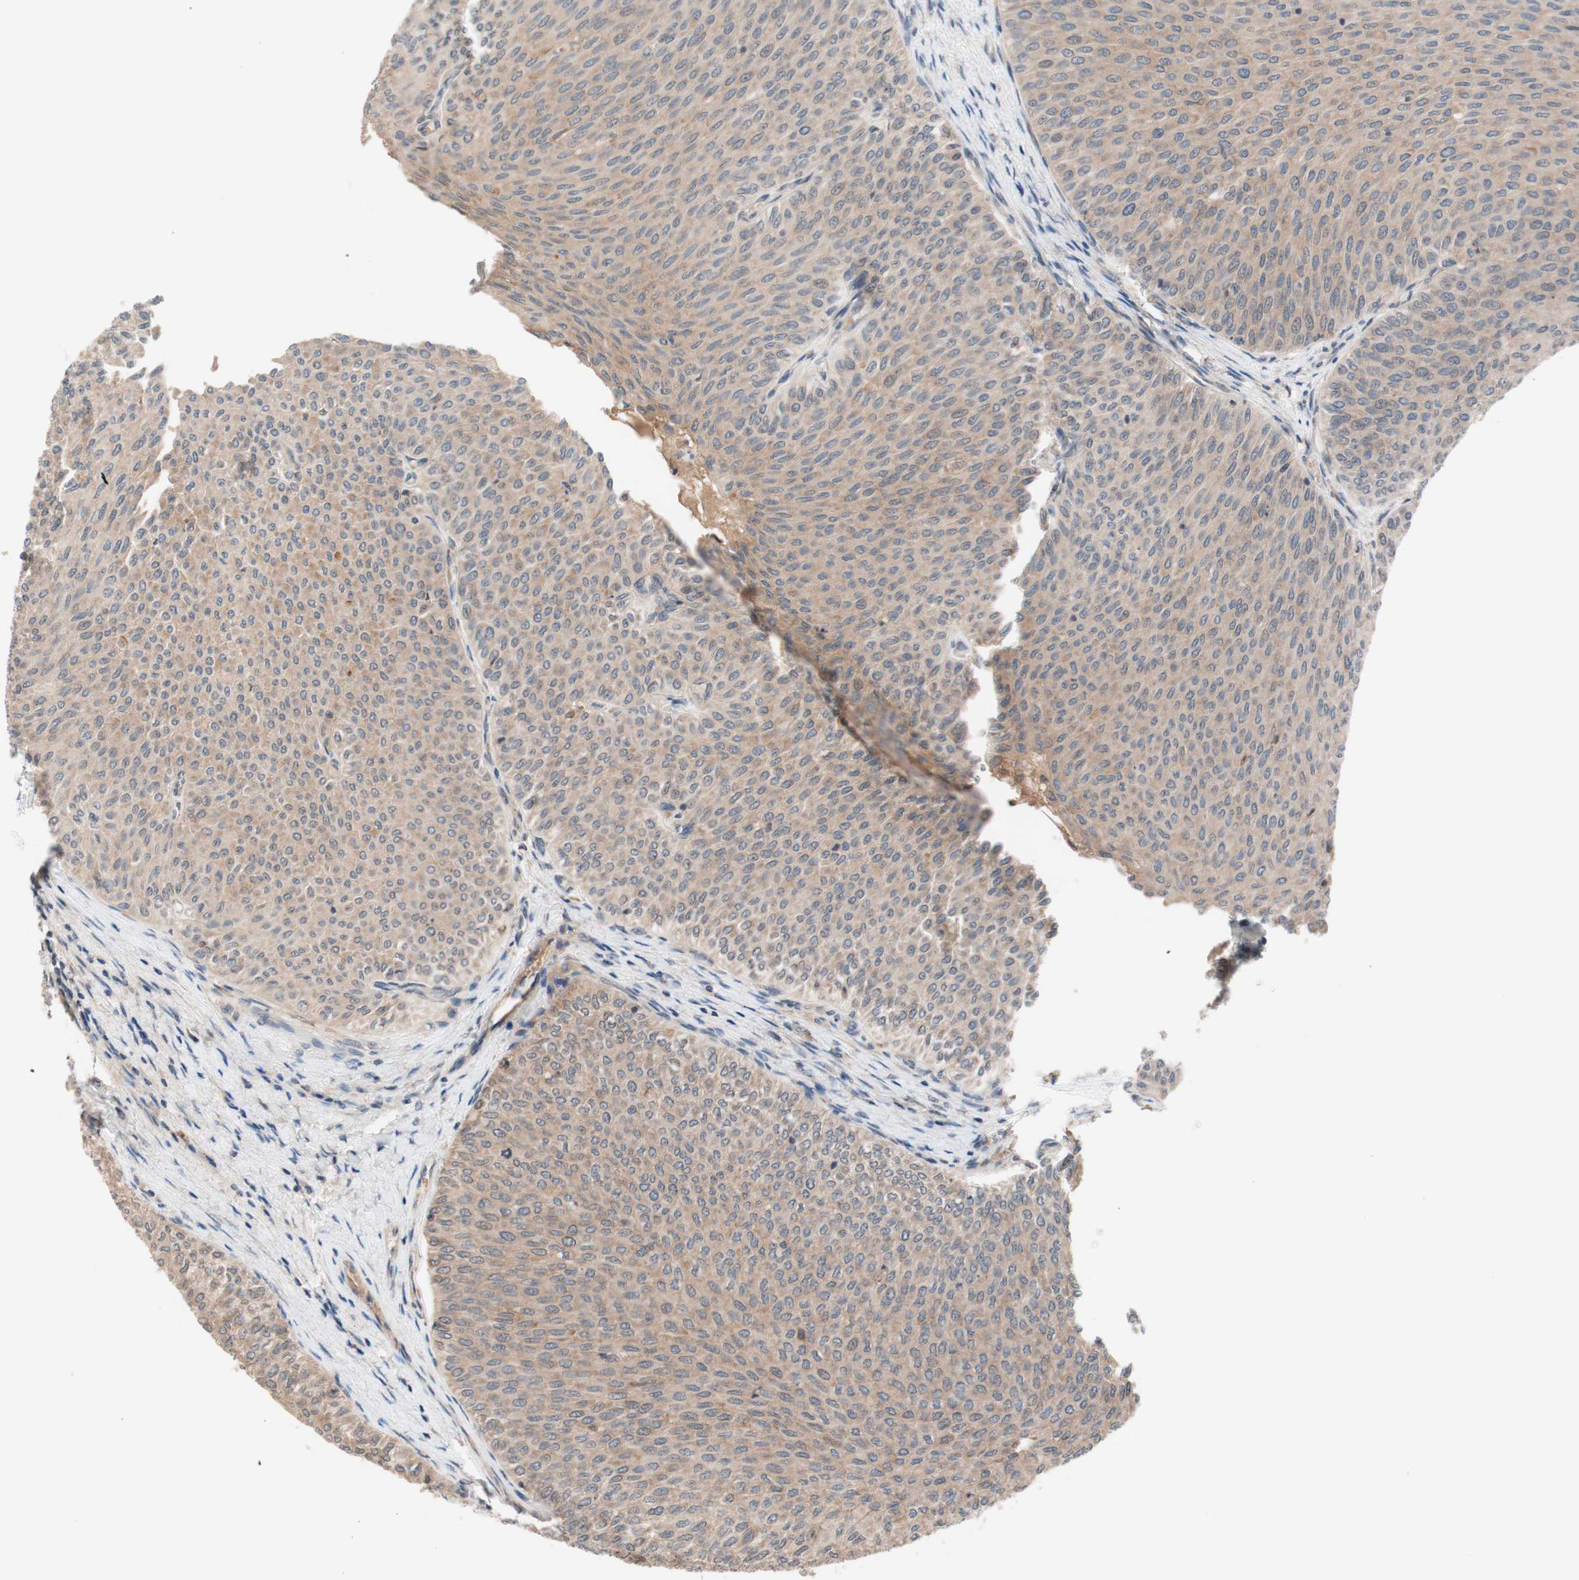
{"staining": {"intensity": "weak", "quantity": ">75%", "location": "cytoplasmic/membranous"}, "tissue": "urothelial cancer", "cell_type": "Tumor cells", "image_type": "cancer", "snomed": [{"axis": "morphology", "description": "Urothelial carcinoma, Low grade"}, {"axis": "topography", "description": "Urinary bladder"}], "caption": "The micrograph demonstrates a brown stain indicating the presence of a protein in the cytoplasmic/membranous of tumor cells in low-grade urothelial carcinoma. The staining was performed using DAB (3,3'-diaminobenzidine) to visualize the protein expression in brown, while the nuclei were stained in blue with hematoxylin (Magnification: 20x).", "gene": "CD55", "patient": {"sex": "male", "age": 78}}